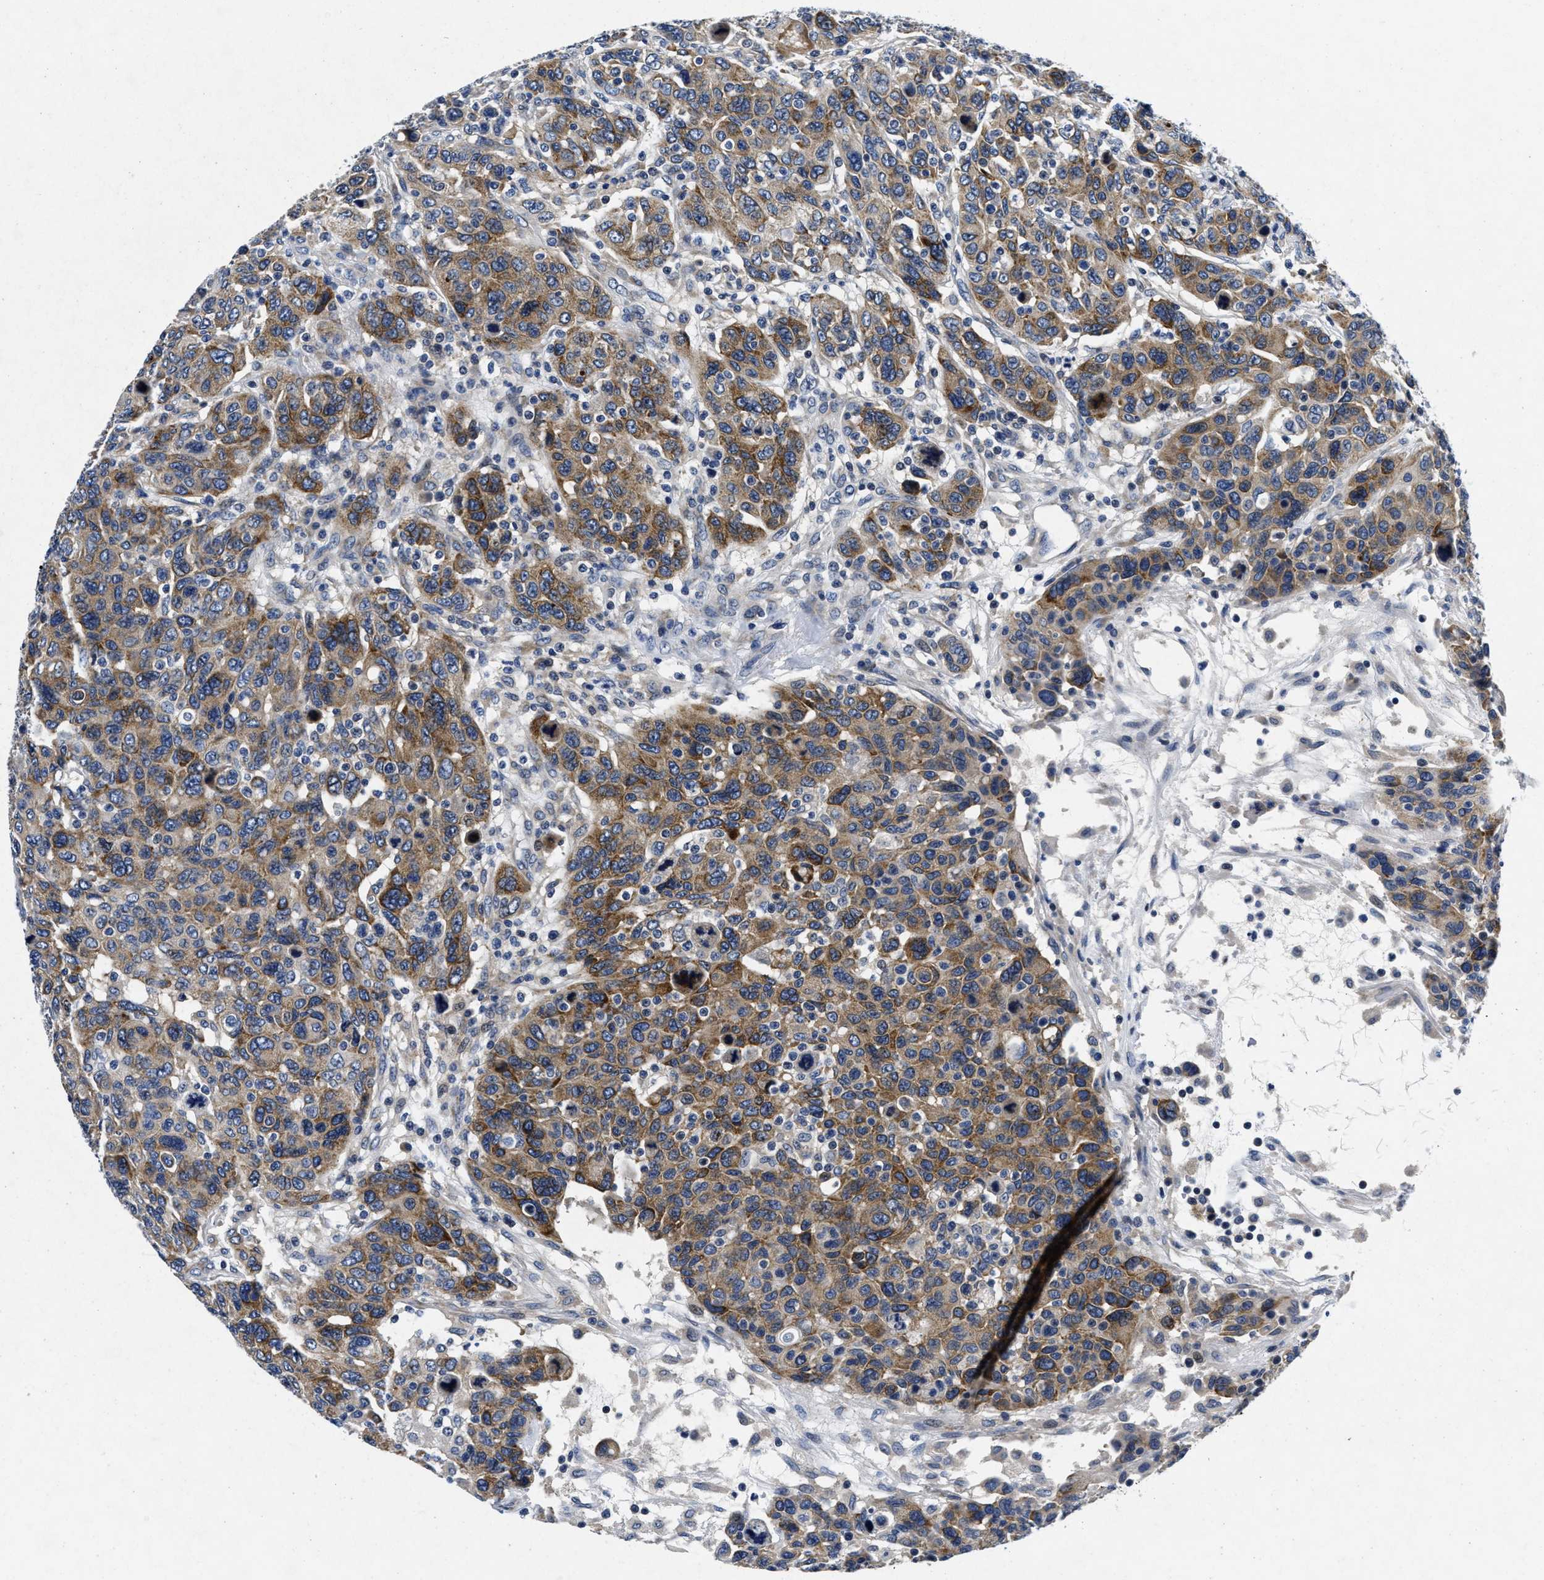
{"staining": {"intensity": "moderate", "quantity": ">75%", "location": "cytoplasmic/membranous"}, "tissue": "breast cancer", "cell_type": "Tumor cells", "image_type": "cancer", "snomed": [{"axis": "morphology", "description": "Duct carcinoma"}, {"axis": "topography", "description": "Breast"}], "caption": "Immunohistochemistry (IHC) of intraductal carcinoma (breast) displays medium levels of moderate cytoplasmic/membranous expression in approximately >75% of tumor cells.", "gene": "LAD1", "patient": {"sex": "female", "age": 37}}